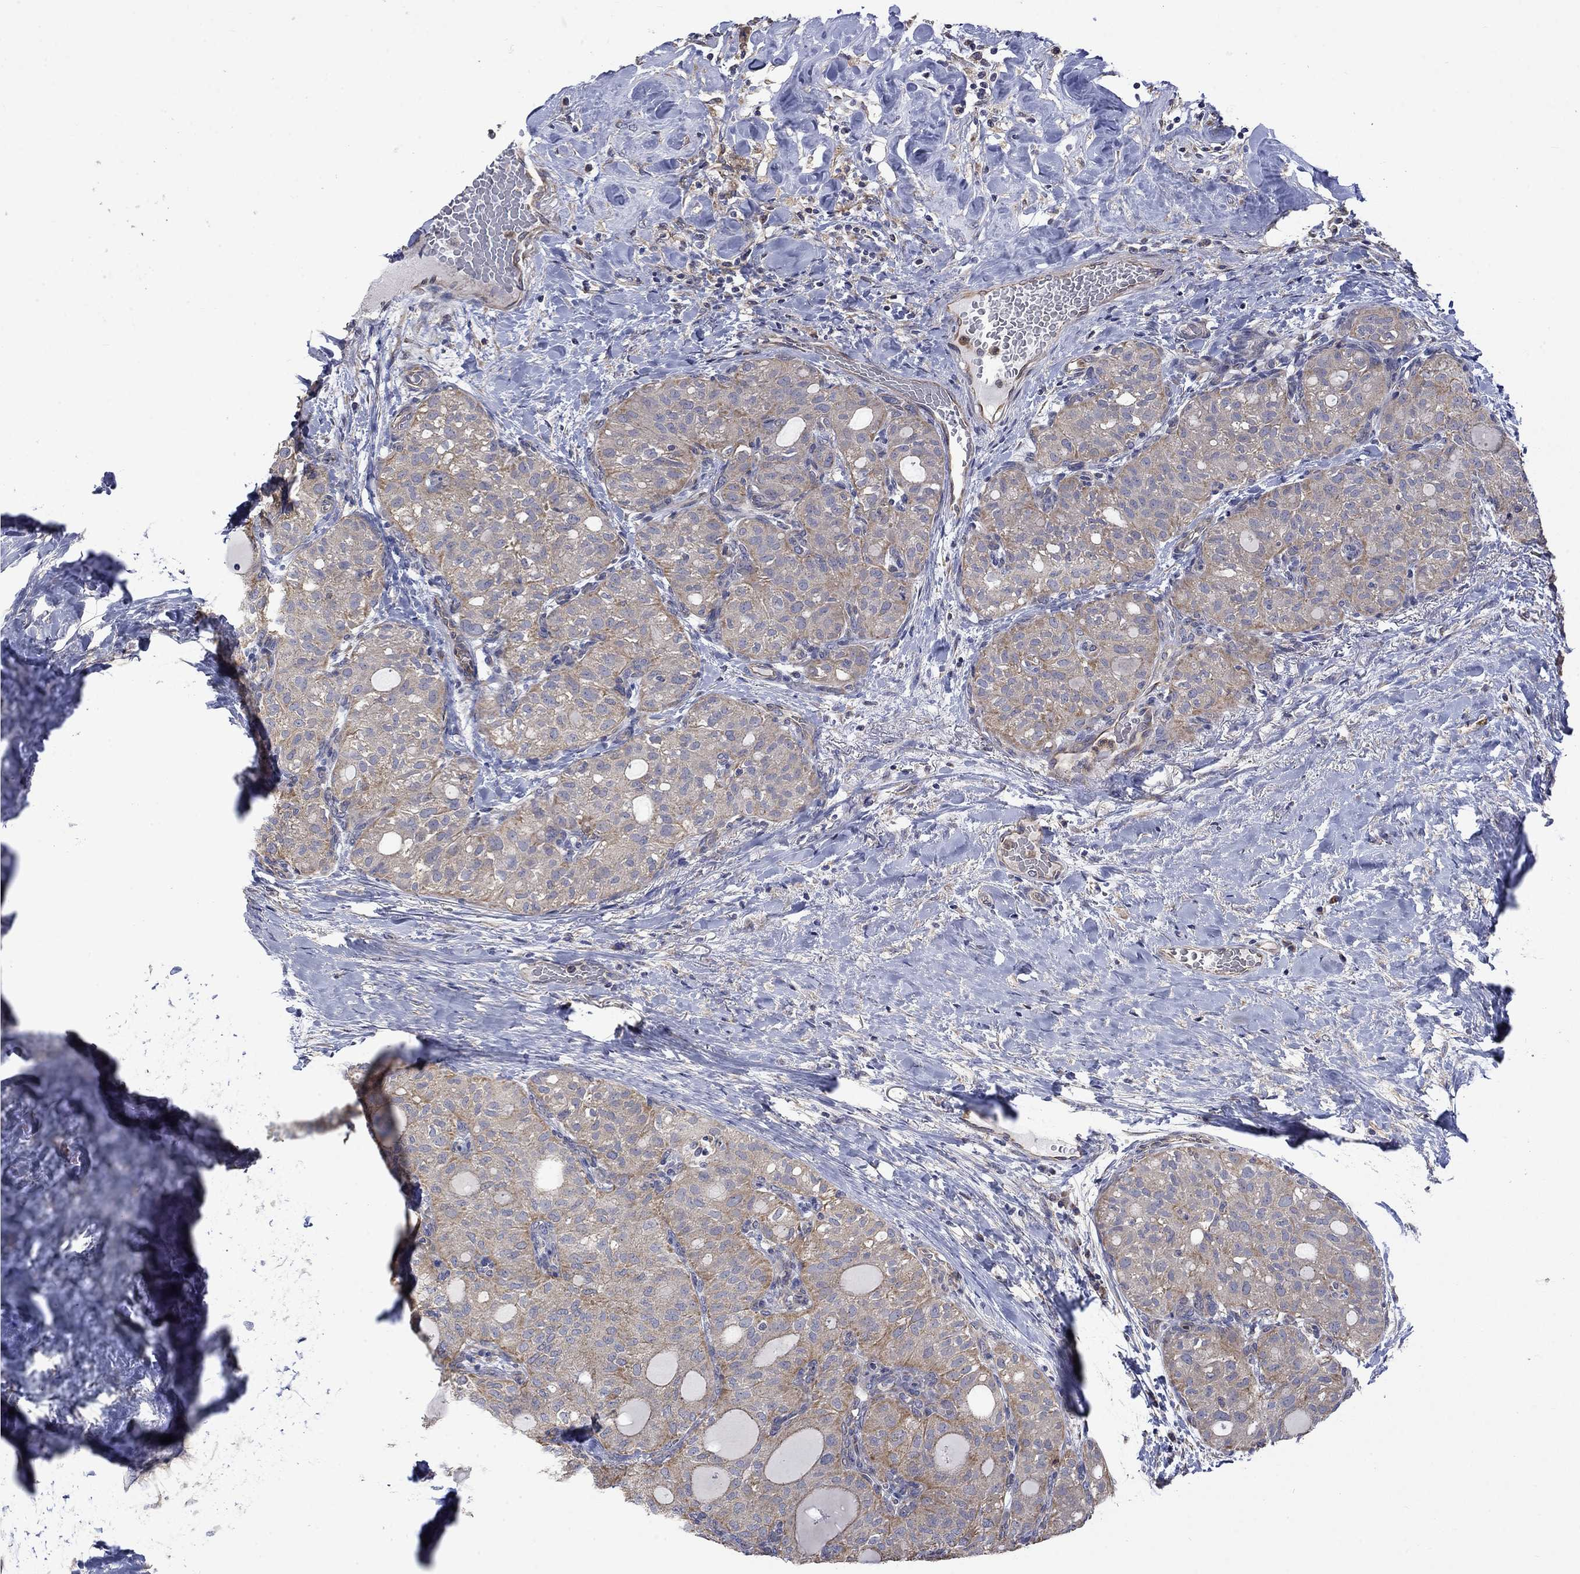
{"staining": {"intensity": "weak", "quantity": "25%-75%", "location": "cytoplasmic/membranous"}, "tissue": "thyroid cancer", "cell_type": "Tumor cells", "image_type": "cancer", "snomed": [{"axis": "morphology", "description": "Follicular adenoma carcinoma, NOS"}, {"axis": "topography", "description": "Thyroid gland"}], "caption": "Thyroid follicular adenoma carcinoma stained for a protein (brown) reveals weak cytoplasmic/membranous positive positivity in about 25%-75% of tumor cells.", "gene": "CAMKK2", "patient": {"sex": "male", "age": 75}}